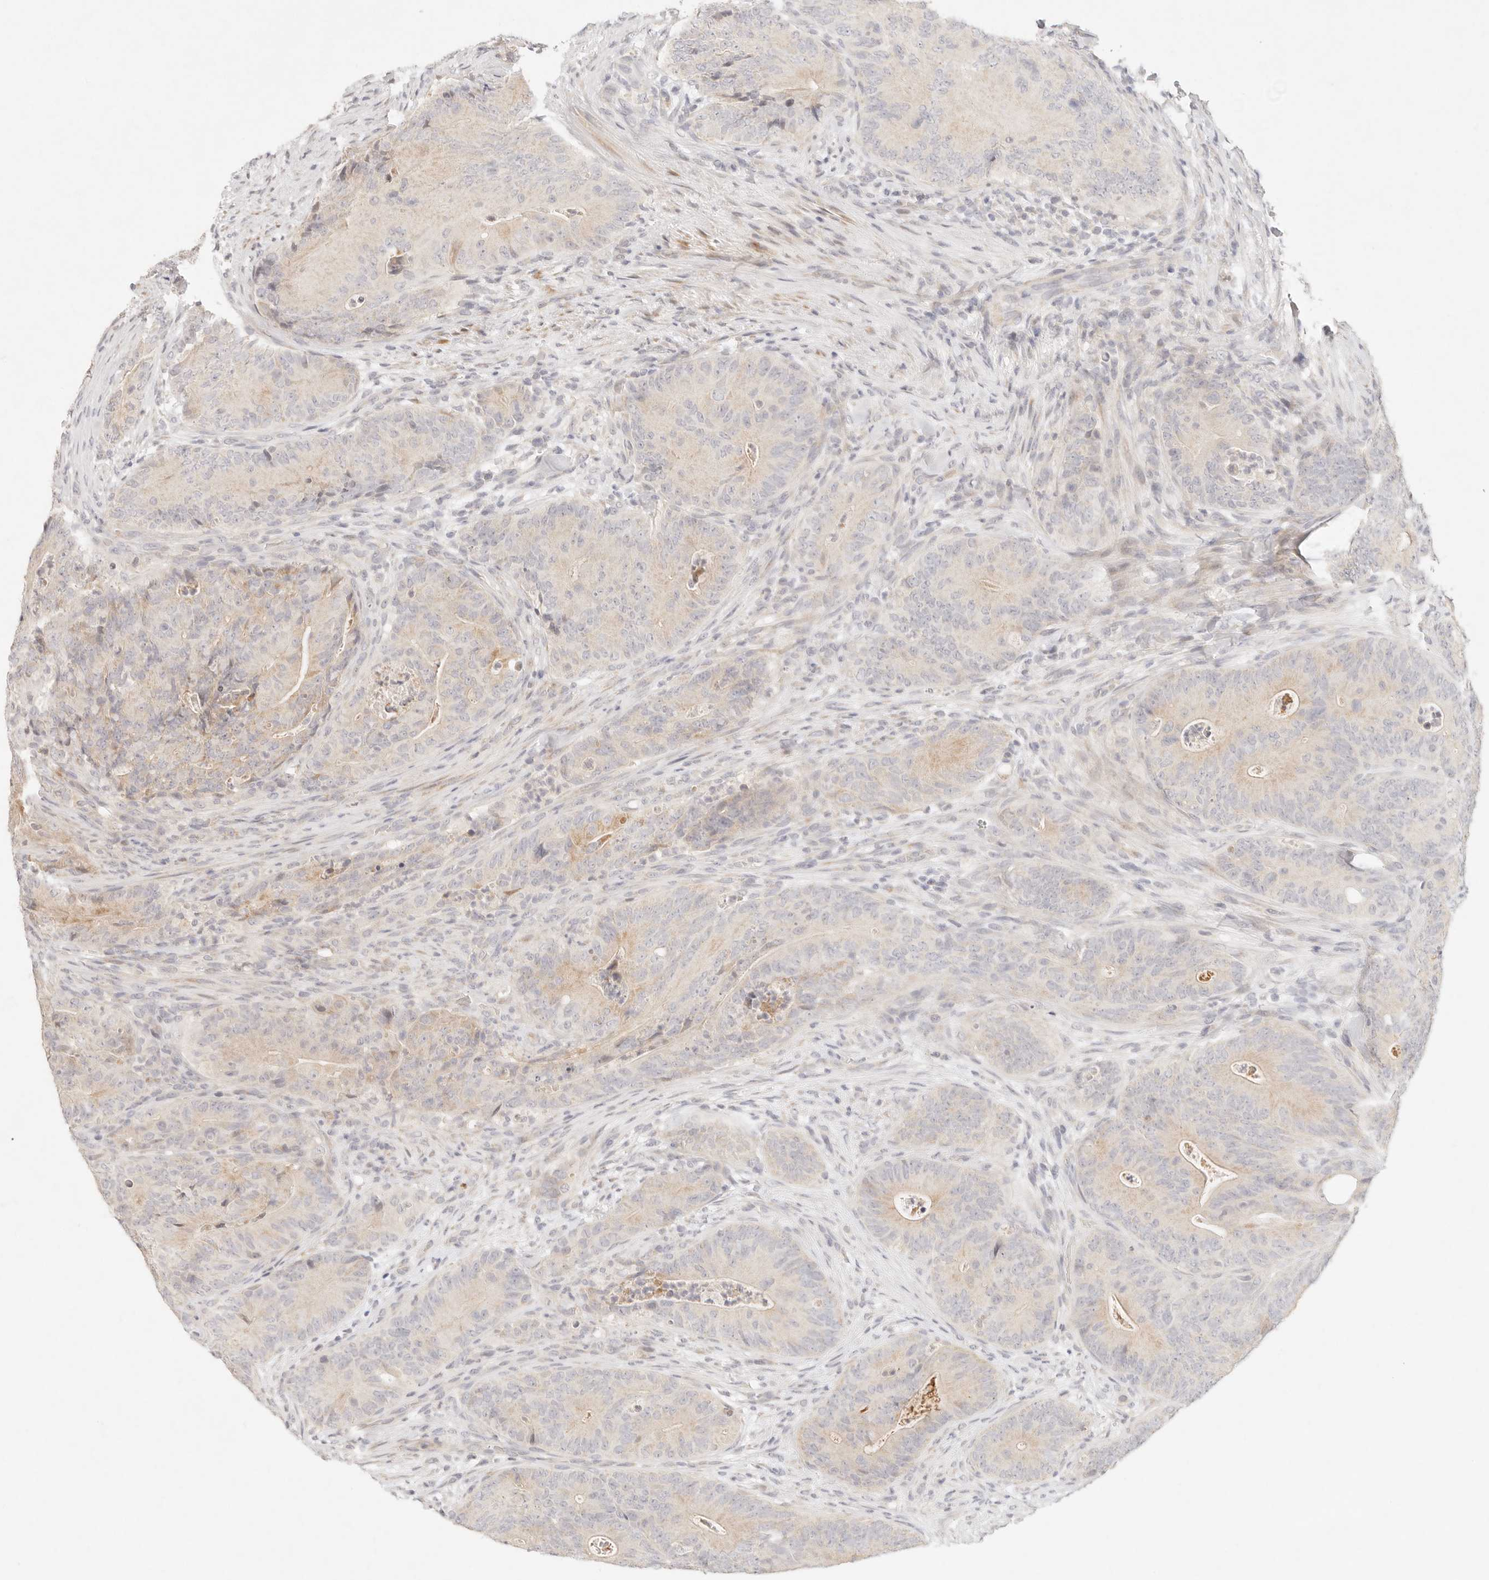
{"staining": {"intensity": "weak", "quantity": "<25%", "location": "cytoplasmic/membranous"}, "tissue": "colorectal cancer", "cell_type": "Tumor cells", "image_type": "cancer", "snomed": [{"axis": "morphology", "description": "Normal tissue, NOS"}, {"axis": "topography", "description": "Colon"}], "caption": "Colorectal cancer was stained to show a protein in brown. There is no significant positivity in tumor cells. (Stains: DAB (3,3'-diaminobenzidine) immunohistochemistry with hematoxylin counter stain, Microscopy: brightfield microscopy at high magnification).", "gene": "GPR156", "patient": {"sex": "female", "age": 82}}